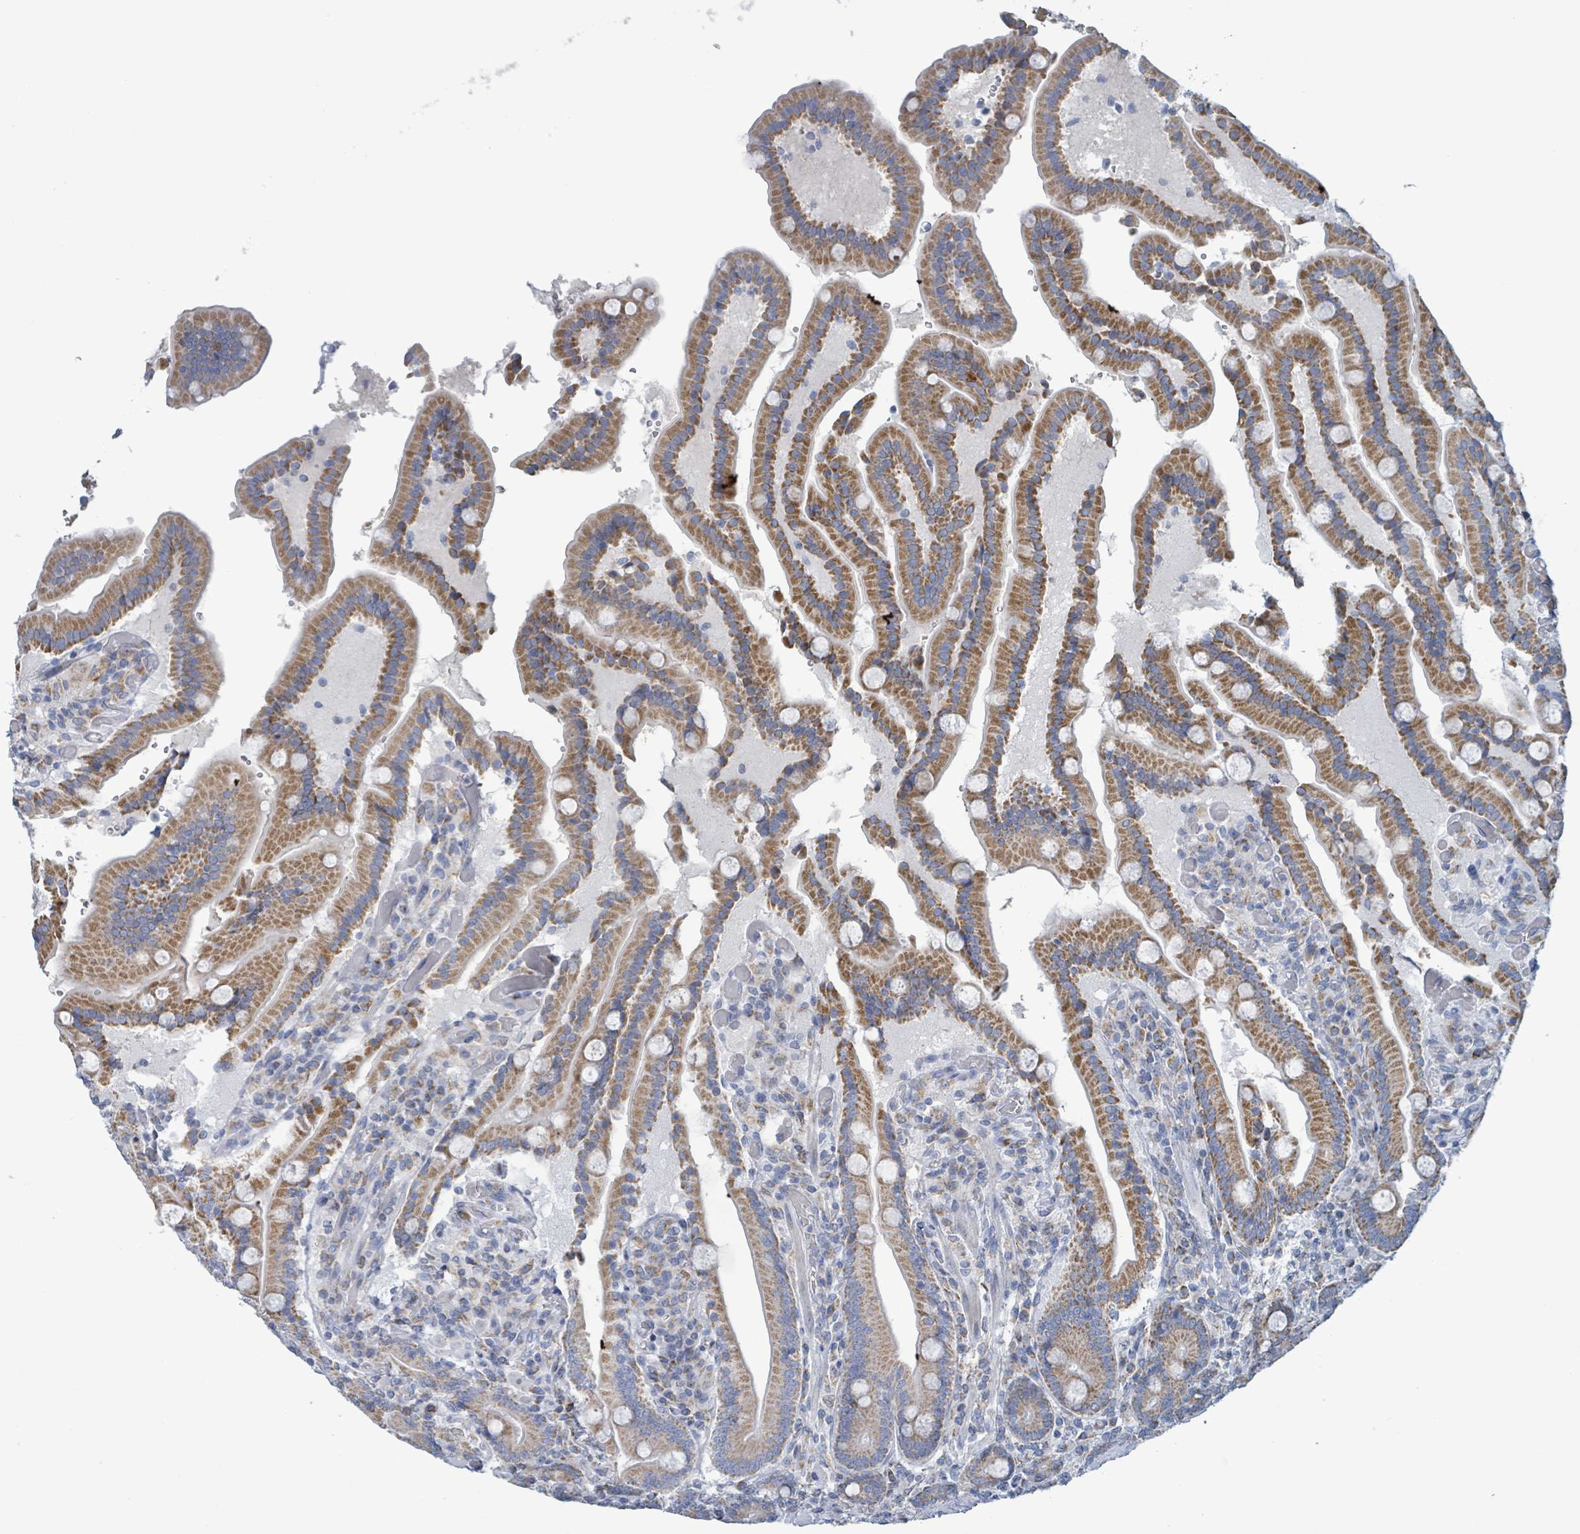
{"staining": {"intensity": "moderate", "quantity": "25%-75%", "location": "cytoplasmic/membranous"}, "tissue": "duodenum", "cell_type": "Glandular cells", "image_type": "normal", "snomed": [{"axis": "morphology", "description": "Normal tissue, NOS"}, {"axis": "topography", "description": "Duodenum"}], "caption": "Immunohistochemistry image of benign duodenum: human duodenum stained using immunohistochemistry (IHC) demonstrates medium levels of moderate protein expression localized specifically in the cytoplasmic/membranous of glandular cells, appearing as a cytoplasmic/membranous brown color.", "gene": "AKR1C4", "patient": {"sex": "female", "age": 62}}